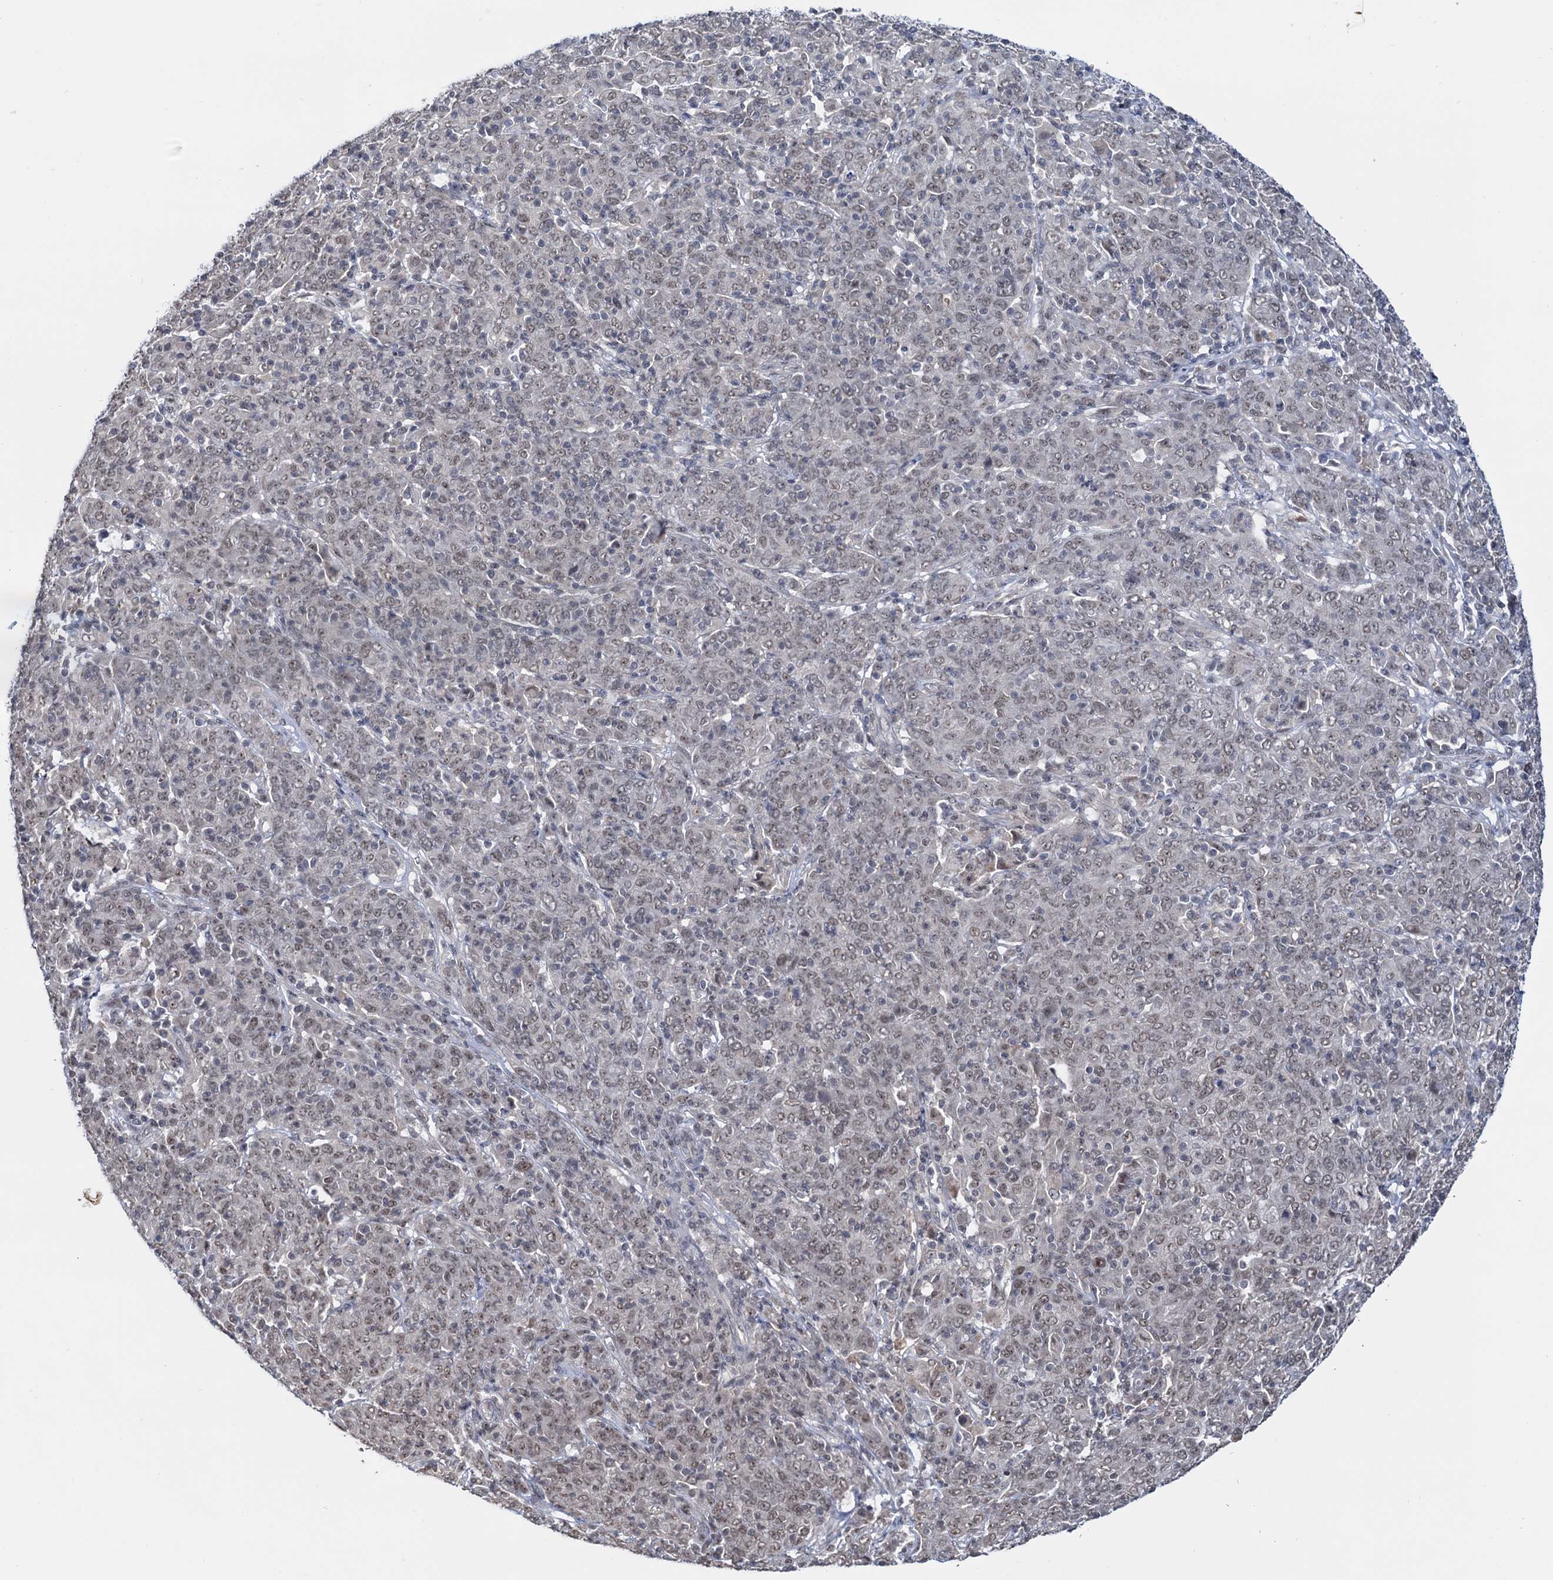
{"staining": {"intensity": "weak", "quantity": "25%-75%", "location": "nuclear"}, "tissue": "cervical cancer", "cell_type": "Tumor cells", "image_type": "cancer", "snomed": [{"axis": "morphology", "description": "Squamous cell carcinoma, NOS"}, {"axis": "topography", "description": "Cervix"}], "caption": "Immunohistochemistry micrograph of human cervical cancer stained for a protein (brown), which demonstrates low levels of weak nuclear expression in about 25%-75% of tumor cells.", "gene": "NAT10", "patient": {"sex": "female", "age": 67}}